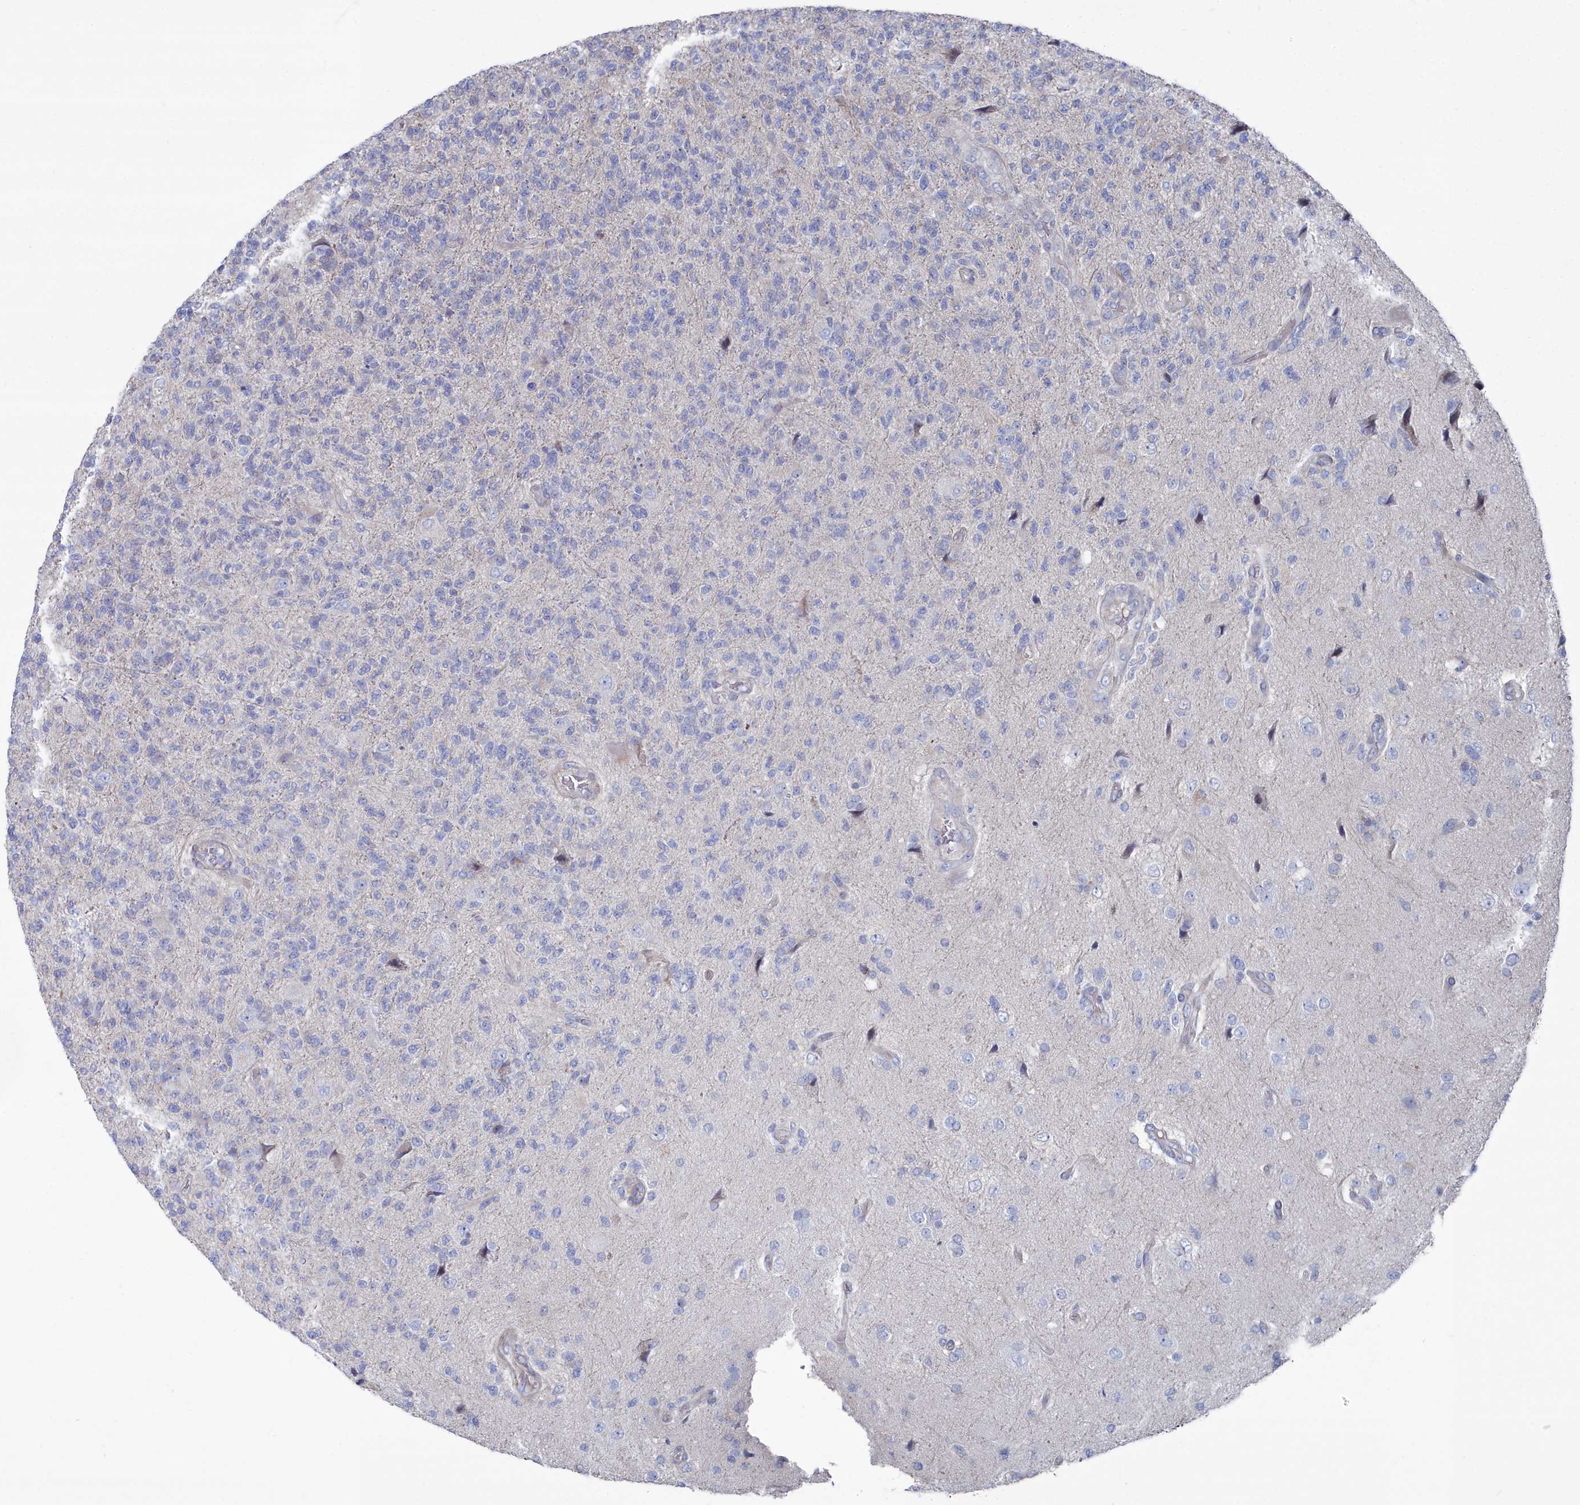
{"staining": {"intensity": "negative", "quantity": "none", "location": "none"}, "tissue": "glioma", "cell_type": "Tumor cells", "image_type": "cancer", "snomed": [{"axis": "morphology", "description": "Glioma, malignant, High grade"}, {"axis": "topography", "description": "Brain"}], "caption": "IHC image of neoplastic tissue: malignant glioma (high-grade) stained with DAB reveals no significant protein expression in tumor cells.", "gene": "SHISAL2A", "patient": {"sex": "male", "age": 56}}